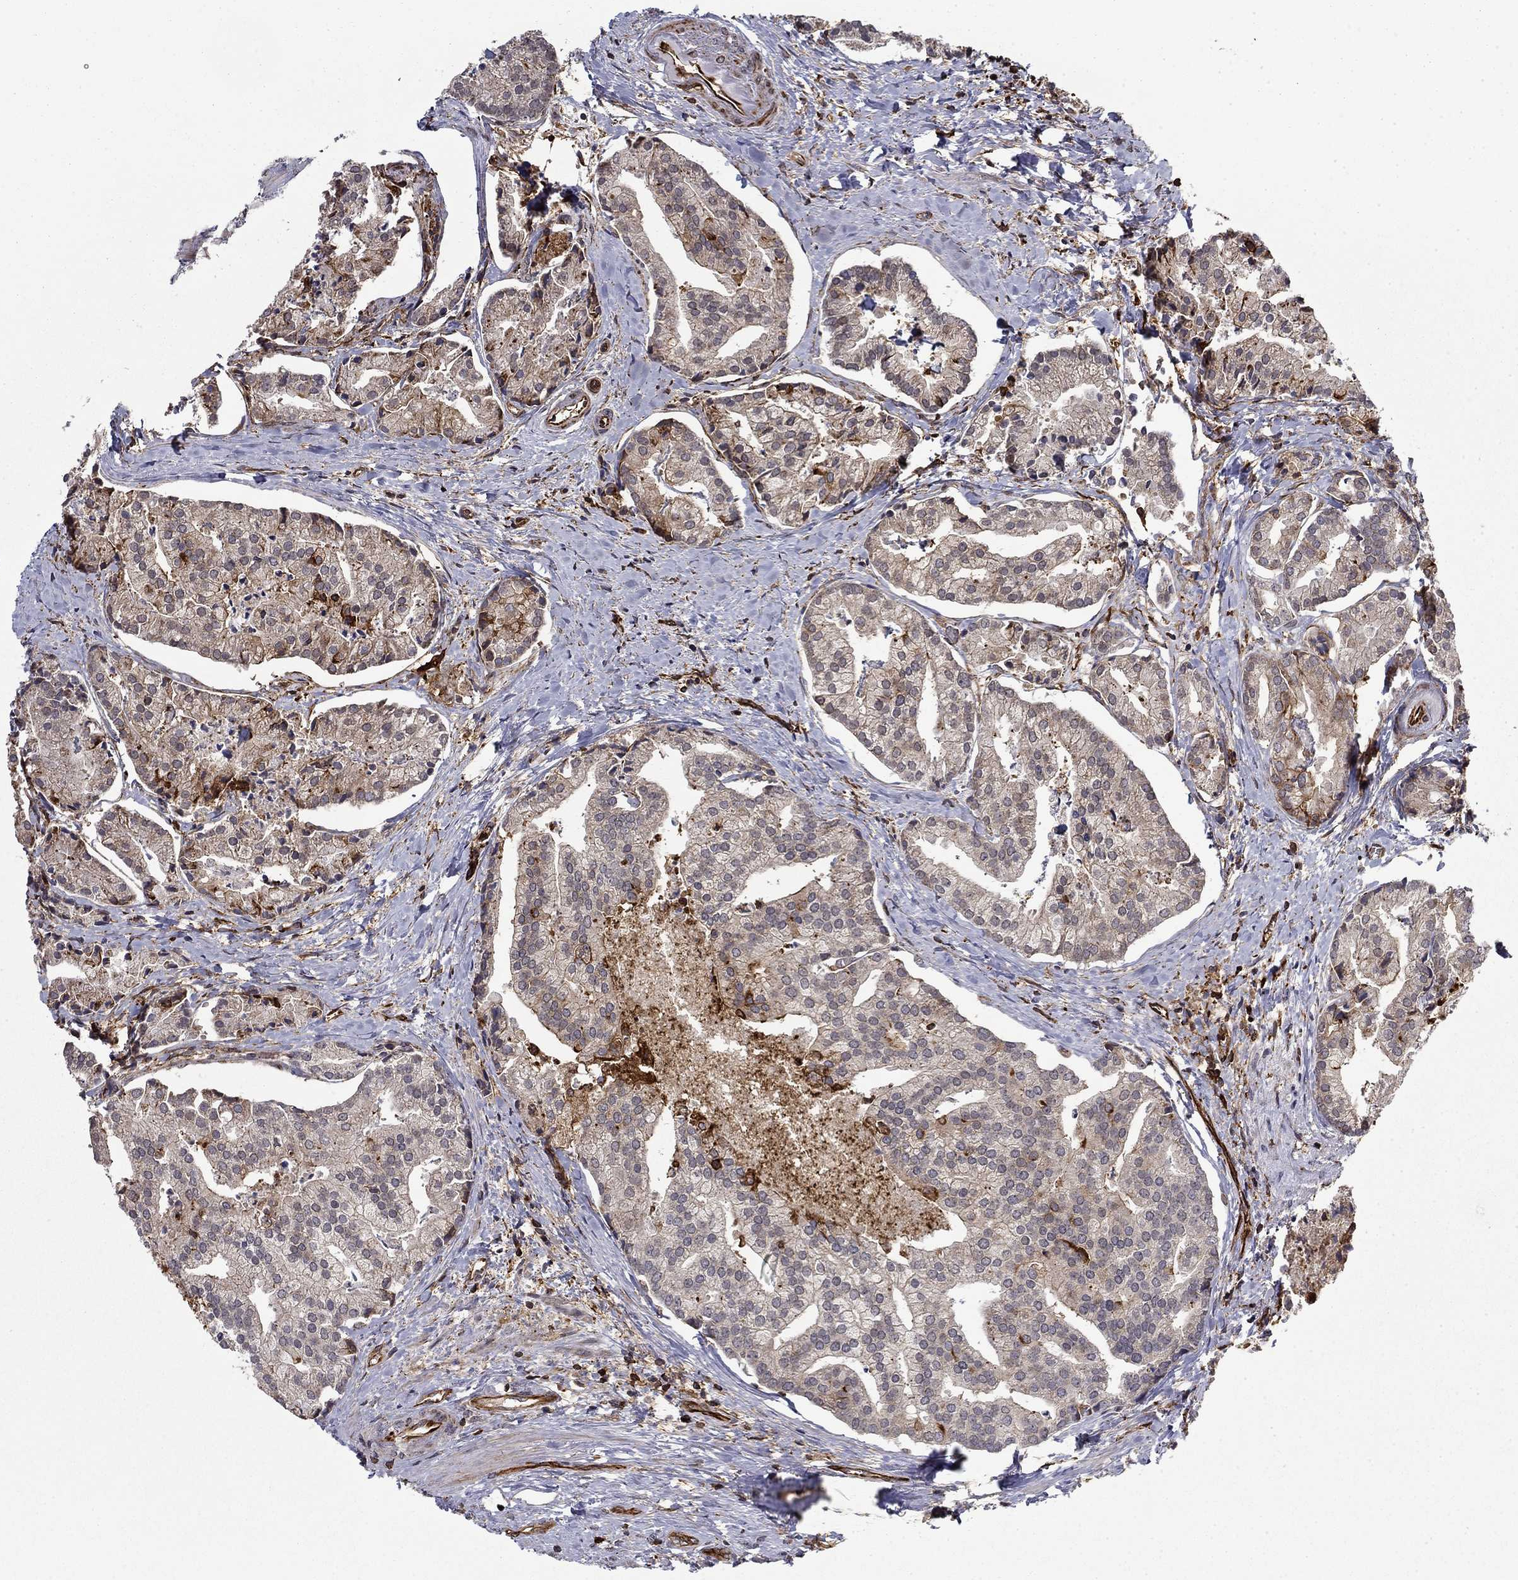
{"staining": {"intensity": "weak", "quantity": "<25%", "location": "cytoplasmic/membranous"}, "tissue": "prostate cancer", "cell_type": "Tumor cells", "image_type": "cancer", "snomed": [{"axis": "morphology", "description": "Adenocarcinoma, NOS"}, {"axis": "topography", "description": "Prostate and seminal vesicle, NOS"}, {"axis": "topography", "description": "Prostate"}], "caption": "Micrograph shows no protein expression in tumor cells of prostate cancer tissue. (DAB (3,3'-diaminobenzidine) IHC visualized using brightfield microscopy, high magnification).", "gene": "ADM", "patient": {"sex": "male", "age": 44}}